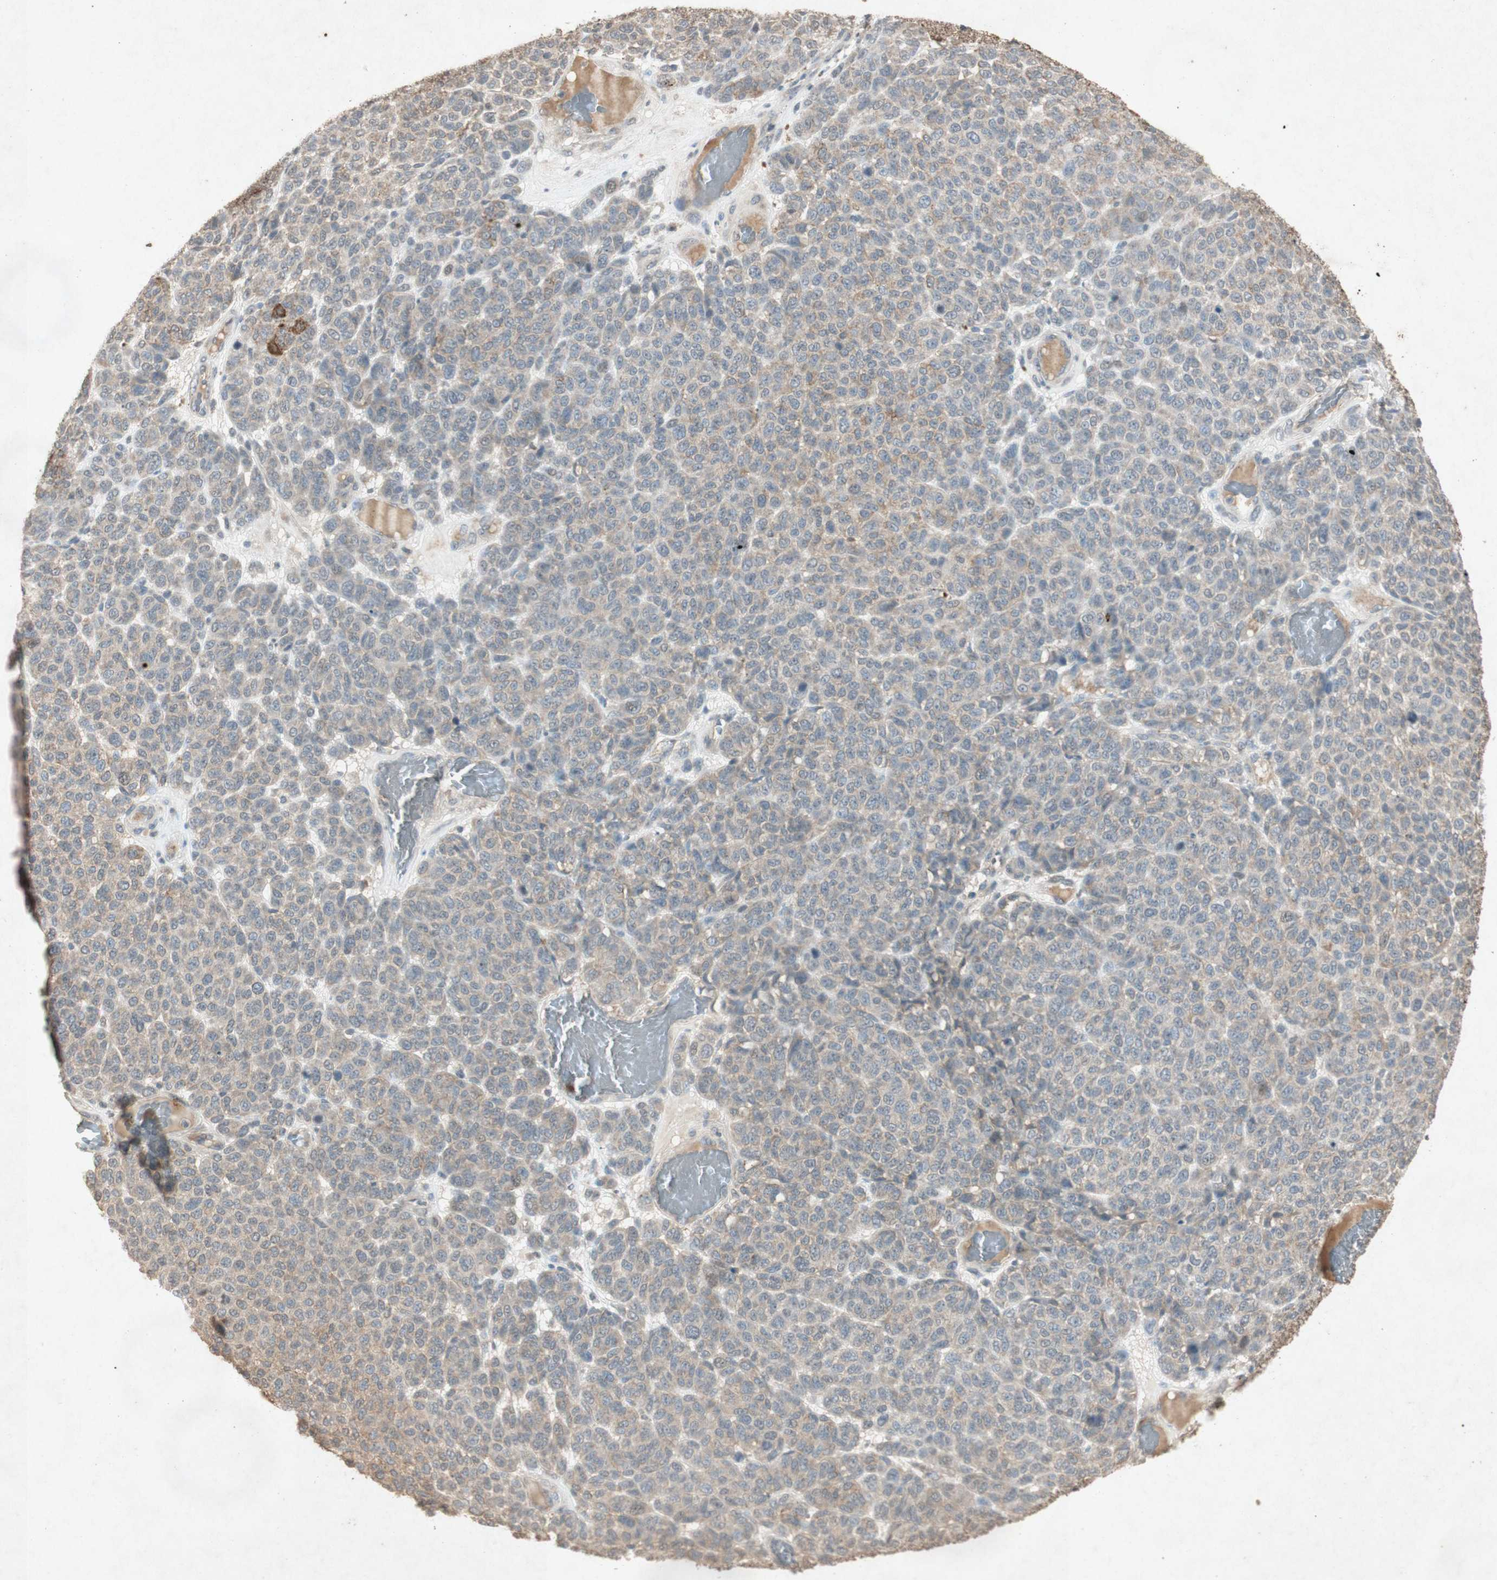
{"staining": {"intensity": "weak", "quantity": ">75%", "location": "cytoplasmic/membranous"}, "tissue": "melanoma", "cell_type": "Tumor cells", "image_type": "cancer", "snomed": [{"axis": "morphology", "description": "Malignant melanoma, NOS"}, {"axis": "topography", "description": "Skin"}], "caption": "Melanoma was stained to show a protein in brown. There is low levels of weak cytoplasmic/membranous staining in approximately >75% of tumor cells.", "gene": "MSRB1", "patient": {"sex": "male", "age": 59}}